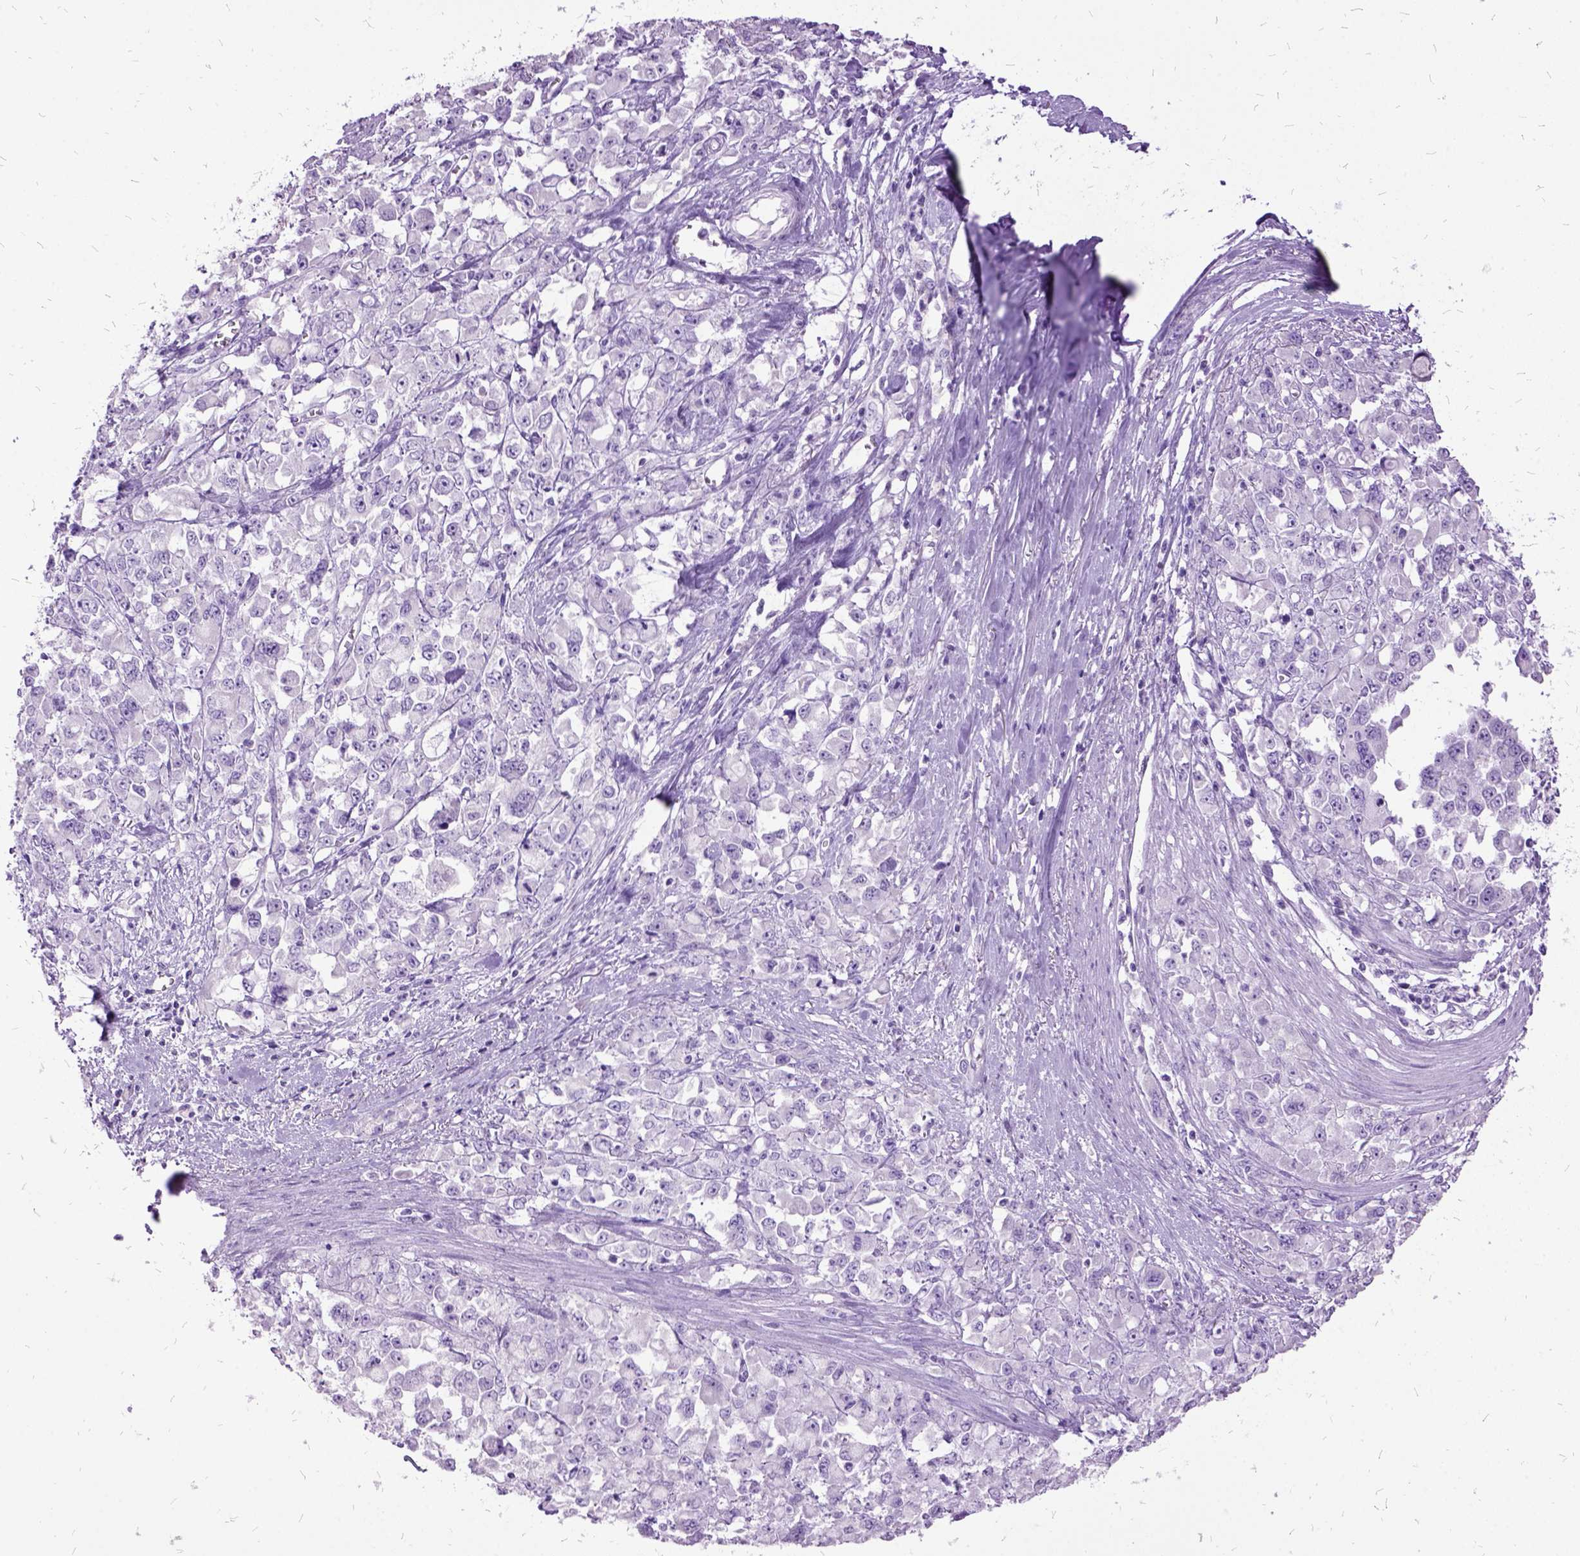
{"staining": {"intensity": "negative", "quantity": "none", "location": "none"}, "tissue": "stomach cancer", "cell_type": "Tumor cells", "image_type": "cancer", "snomed": [{"axis": "morphology", "description": "Adenocarcinoma, NOS"}, {"axis": "topography", "description": "Stomach"}], "caption": "A photomicrograph of human adenocarcinoma (stomach) is negative for staining in tumor cells.", "gene": "MME", "patient": {"sex": "female", "age": 76}}